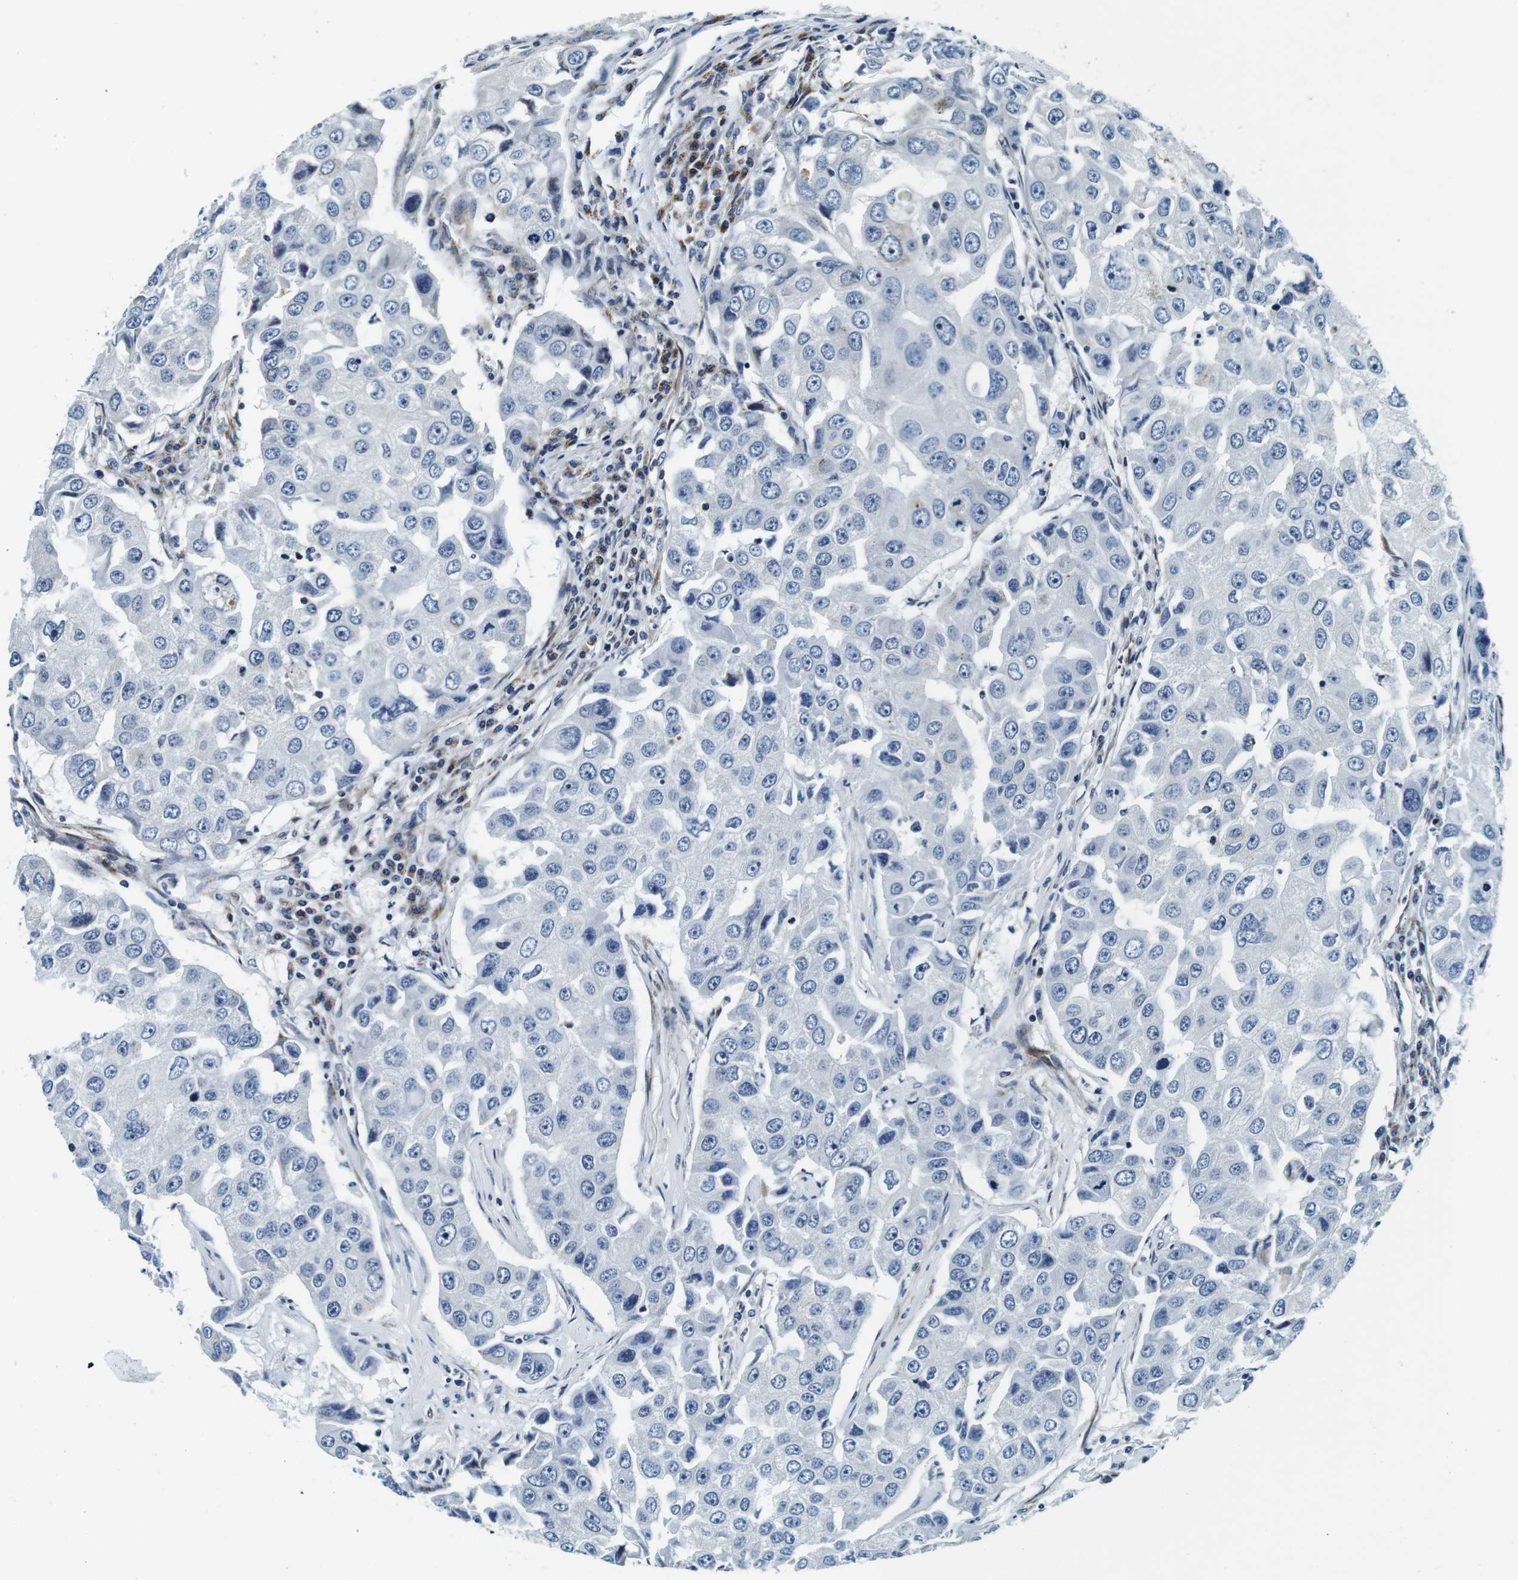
{"staining": {"intensity": "negative", "quantity": "none", "location": "none"}, "tissue": "breast cancer", "cell_type": "Tumor cells", "image_type": "cancer", "snomed": [{"axis": "morphology", "description": "Duct carcinoma"}, {"axis": "topography", "description": "Breast"}], "caption": "IHC histopathology image of neoplastic tissue: human breast cancer (invasive ductal carcinoma) stained with DAB shows no significant protein expression in tumor cells.", "gene": "FAR2", "patient": {"sex": "female", "age": 27}}